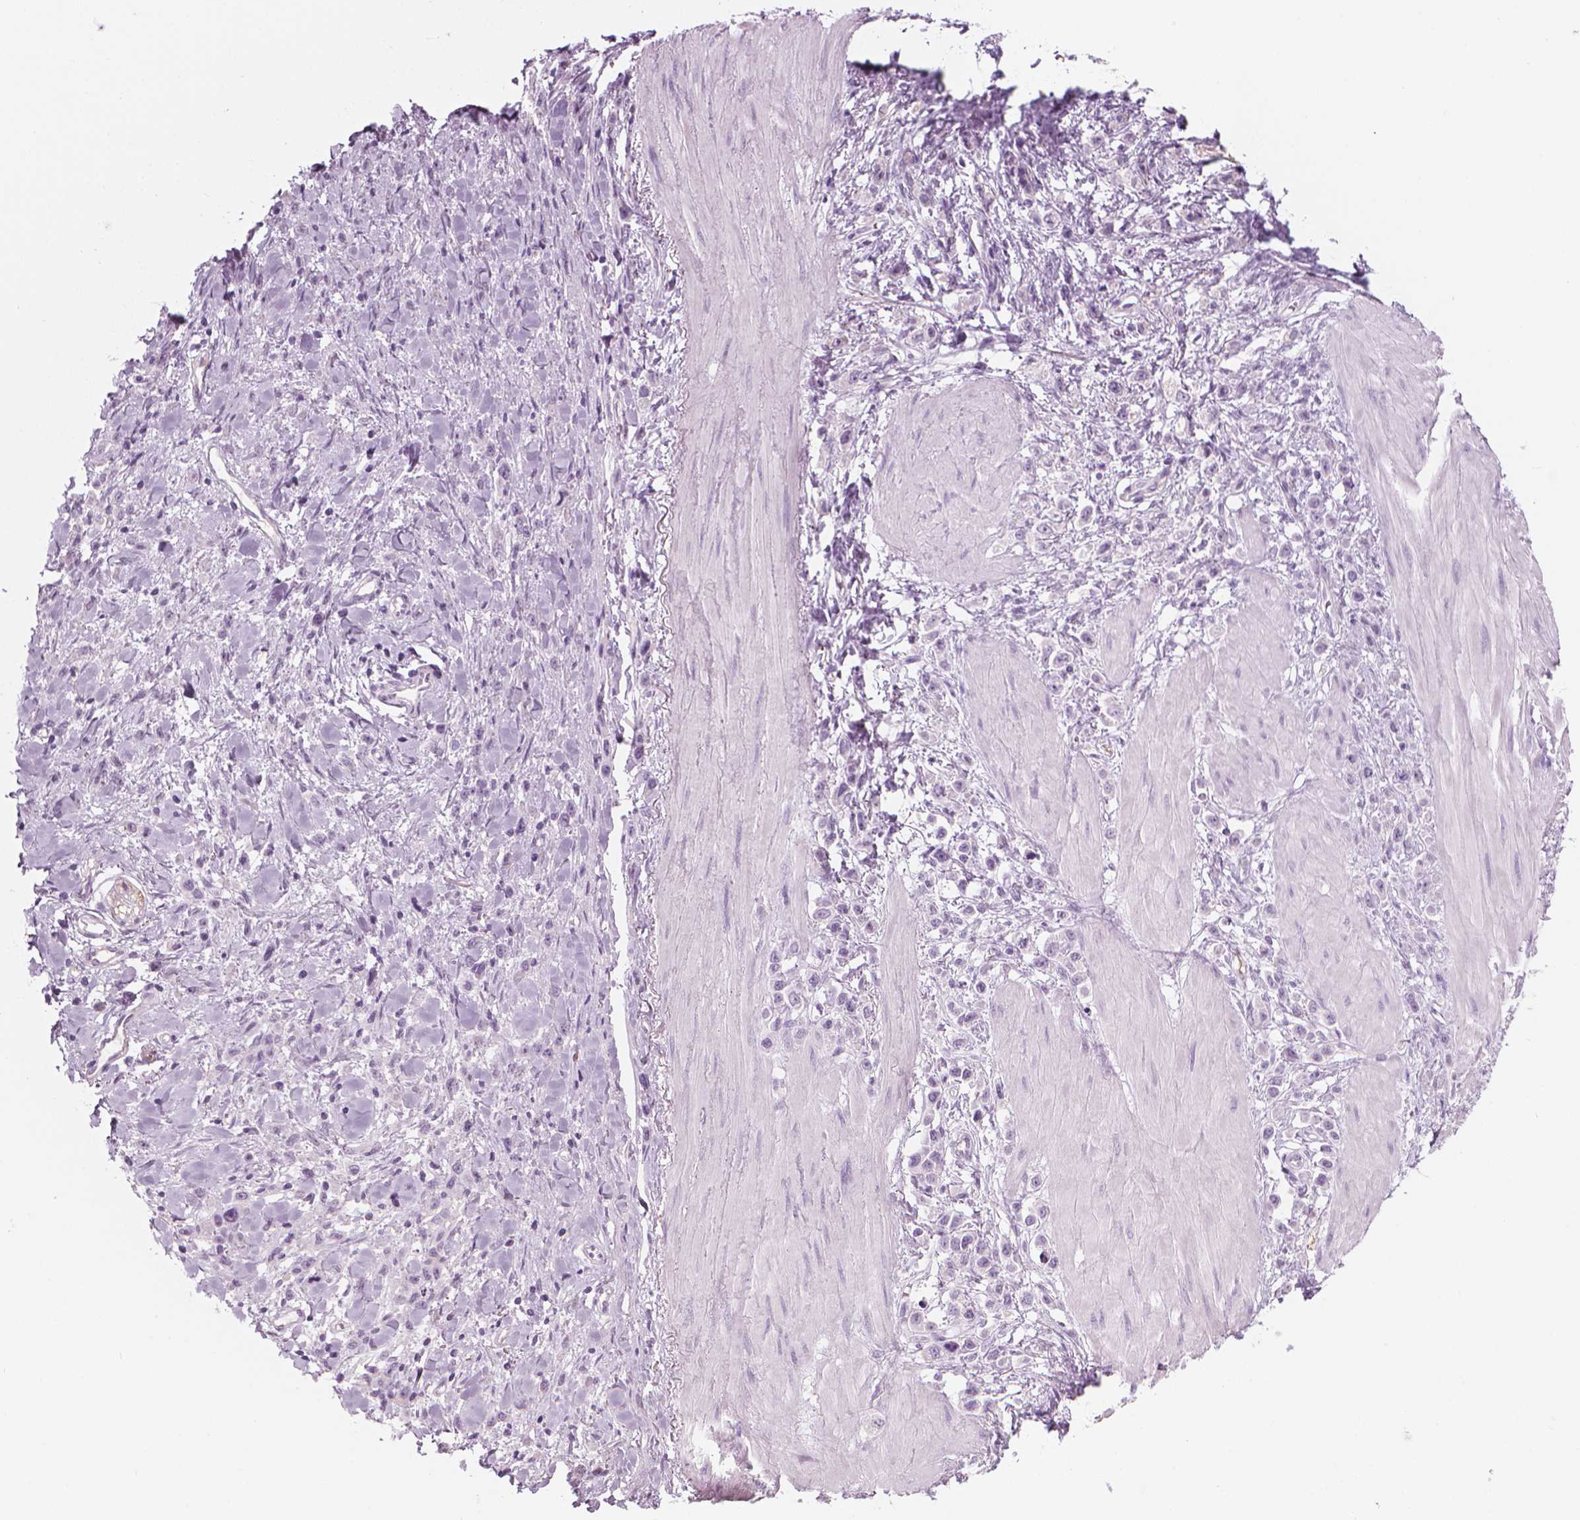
{"staining": {"intensity": "negative", "quantity": "none", "location": "none"}, "tissue": "stomach cancer", "cell_type": "Tumor cells", "image_type": "cancer", "snomed": [{"axis": "morphology", "description": "Adenocarcinoma, NOS"}, {"axis": "topography", "description": "Stomach"}], "caption": "DAB (3,3'-diaminobenzidine) immunohistochemical staining of stomach cancer exhibits no significant positivity in tumor cells. (Brightfield microscopy of DAB immunohistochemistry (IHC) at high magnification).", "gene": "SCG3", "patient": {"sex": "male", "age": 47}}